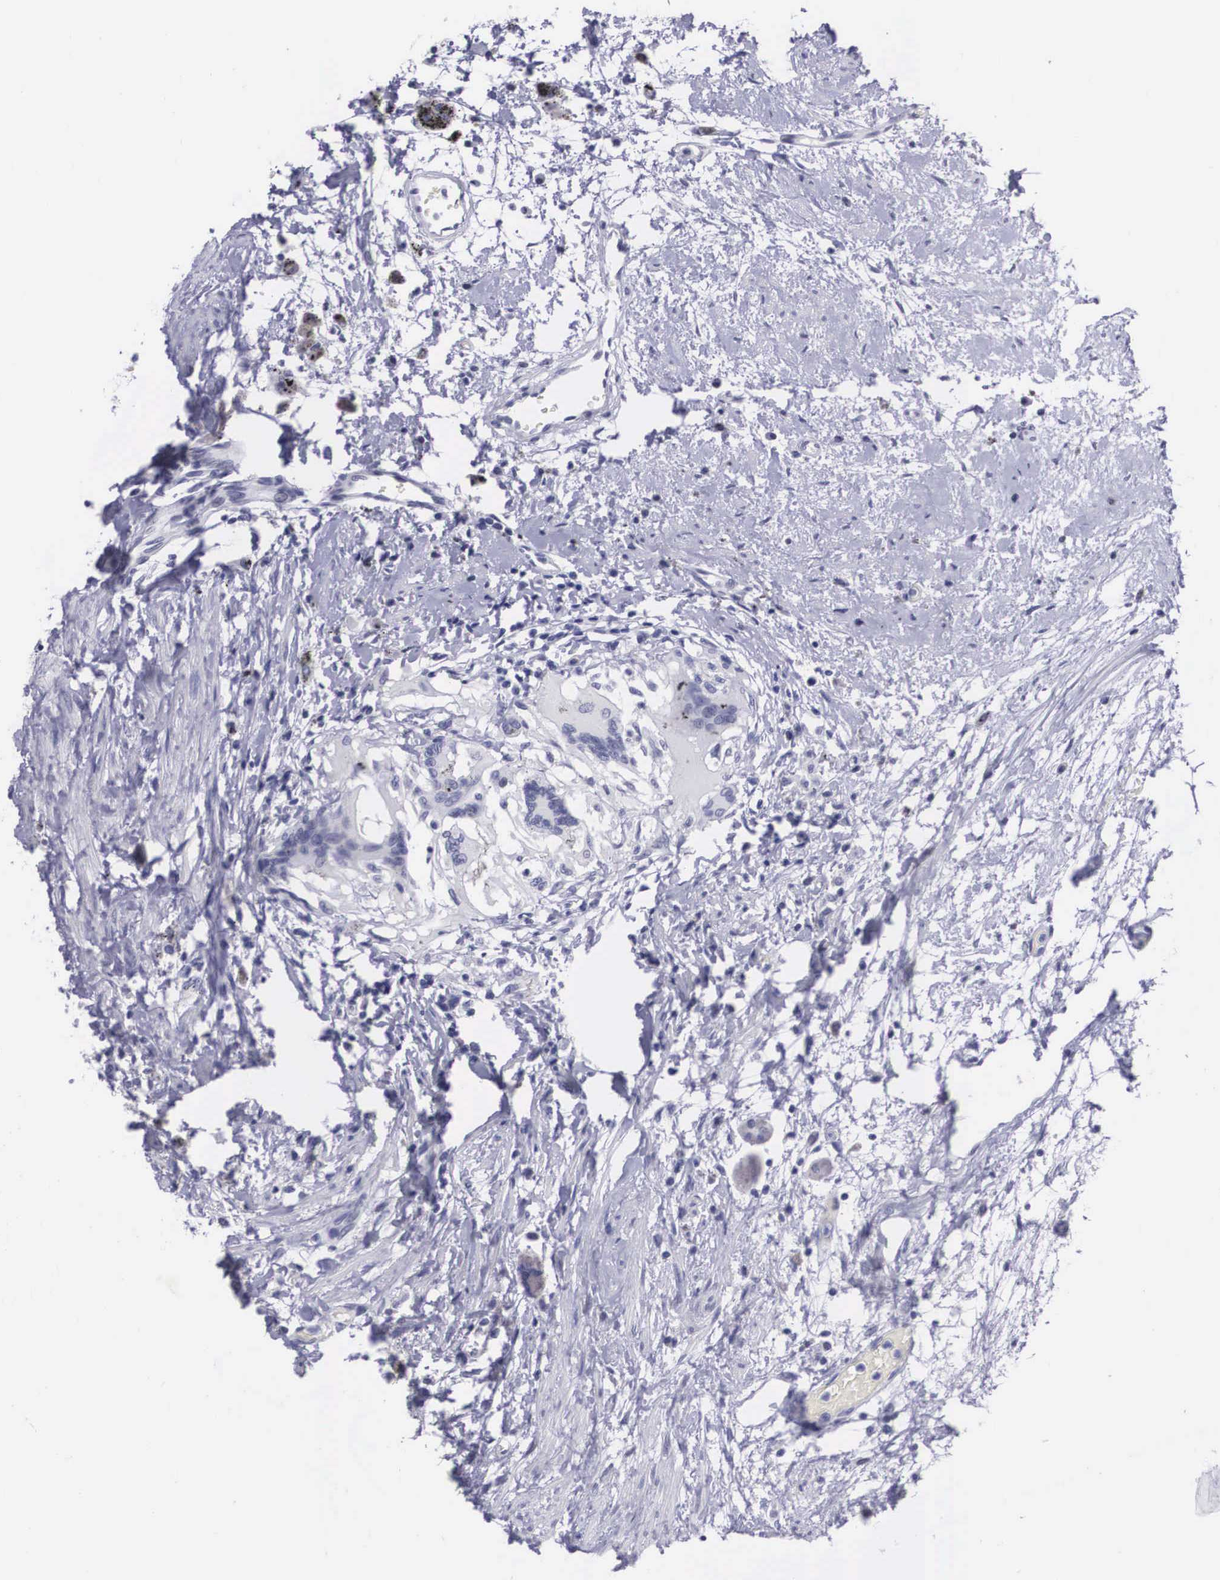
{"staining": {"intensity": "negative", "quantity": "none", "location": "none"}, "tissue": "urothelial cancer", "cell_type": "Tumor cells", "image_type": "cancer", "snomed": [{"axis": "morphology", "description": "Urothelial carcinoma, High grade"}, {"axis": "topography", "description": "Urinary bladder"}], "caption": "Urothelial cancer stained for a protein using immunohistochemistry displays no positivity tumor cells.", "gene": "C22orf31", "patient": {"sex": "male", "age": 78}}